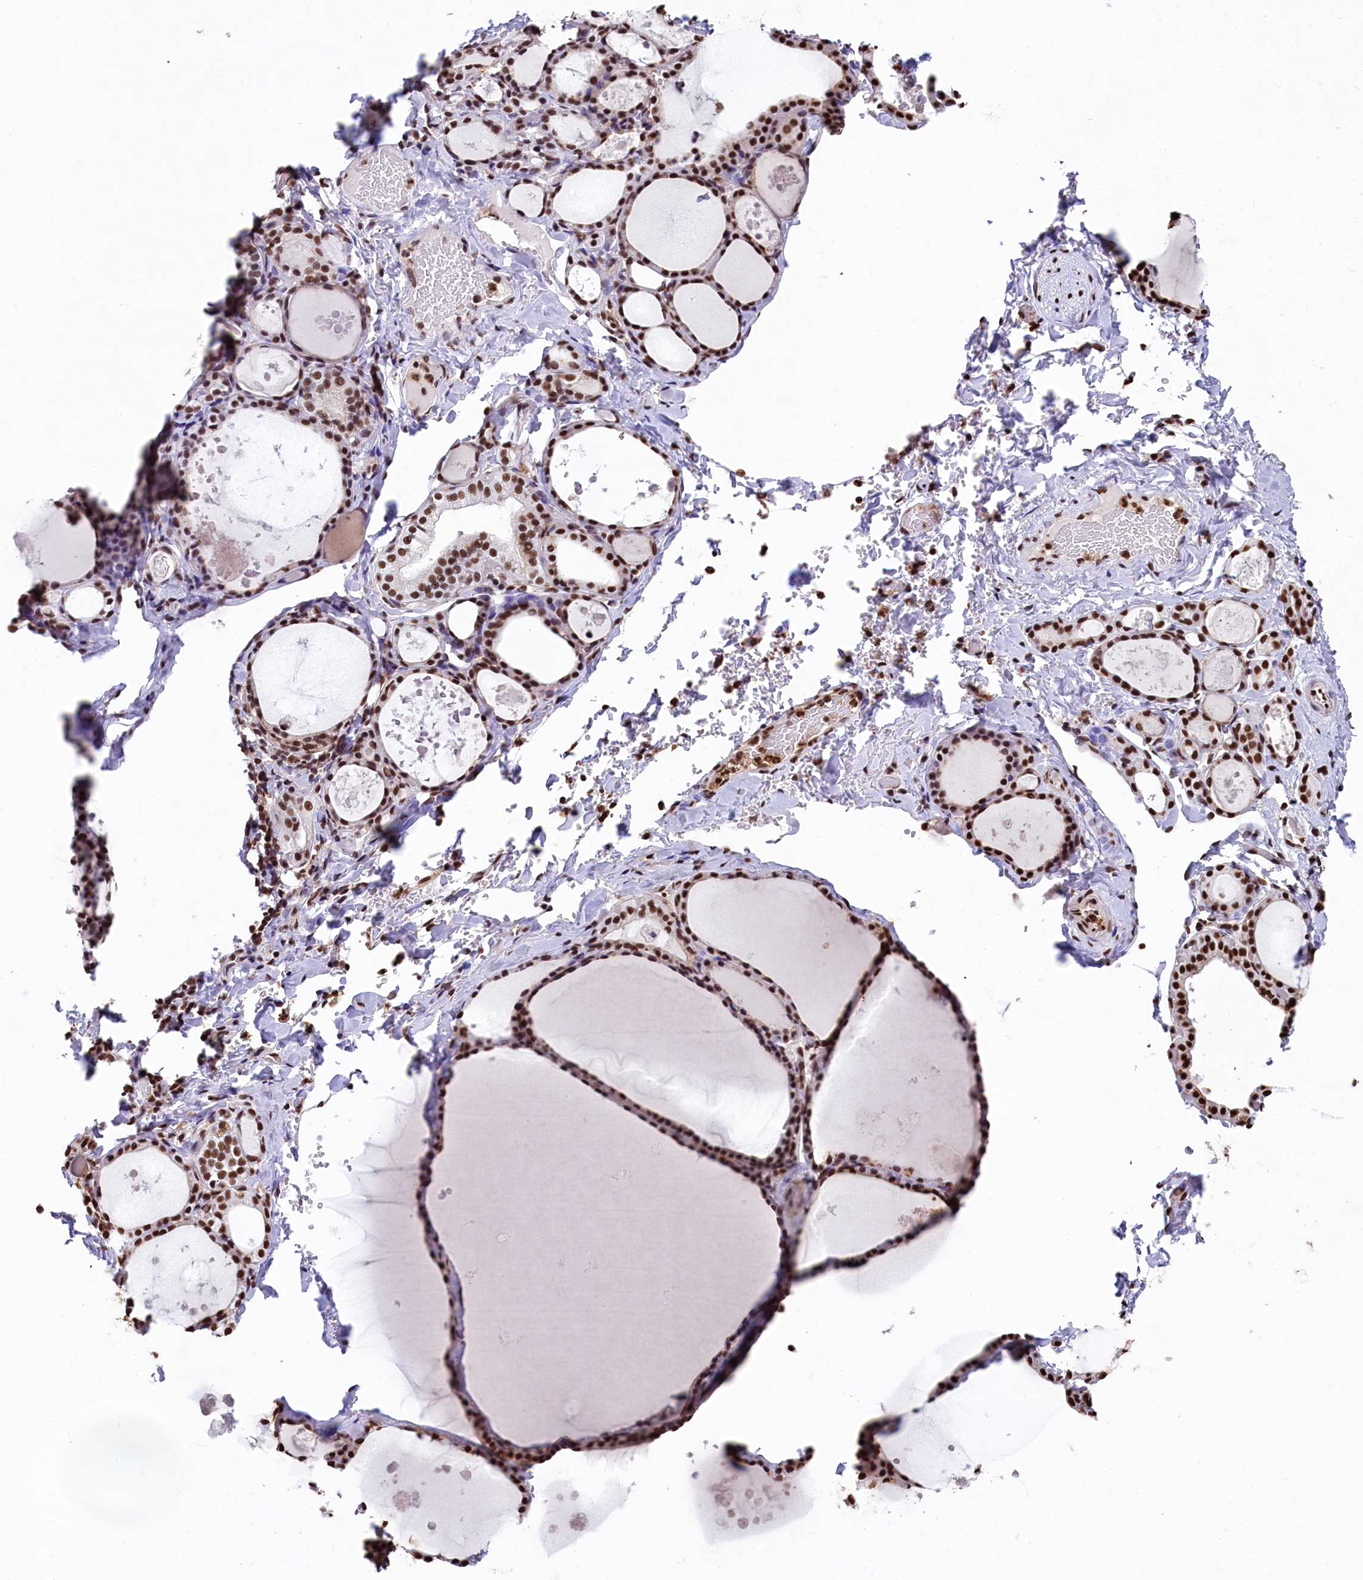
{"staining": {"intensity": "strong", "quantity": "25%-75%", "location": "nuclear"}, "tissue": "thyroid gland", "cell_type": "Glandular cells", "image_type": "normal", "snomed": [{"axis": "morphology", "description": "Normal tissue, NOS"}, {"axis": "topography", "description": "Thyroid gland"}], "caption": "Protein staining of benign thyroid gland displays strong nuclear expression in about 25%-75% of glandular cells. Using DAB (3,3'-diaminobenzidine) (brown) and hematoxylin (blue) stains, captured at high magnification using brightfield microscopy.", "gene": "SNRPD2", "patient": {"sex": "male", "age": 56}}